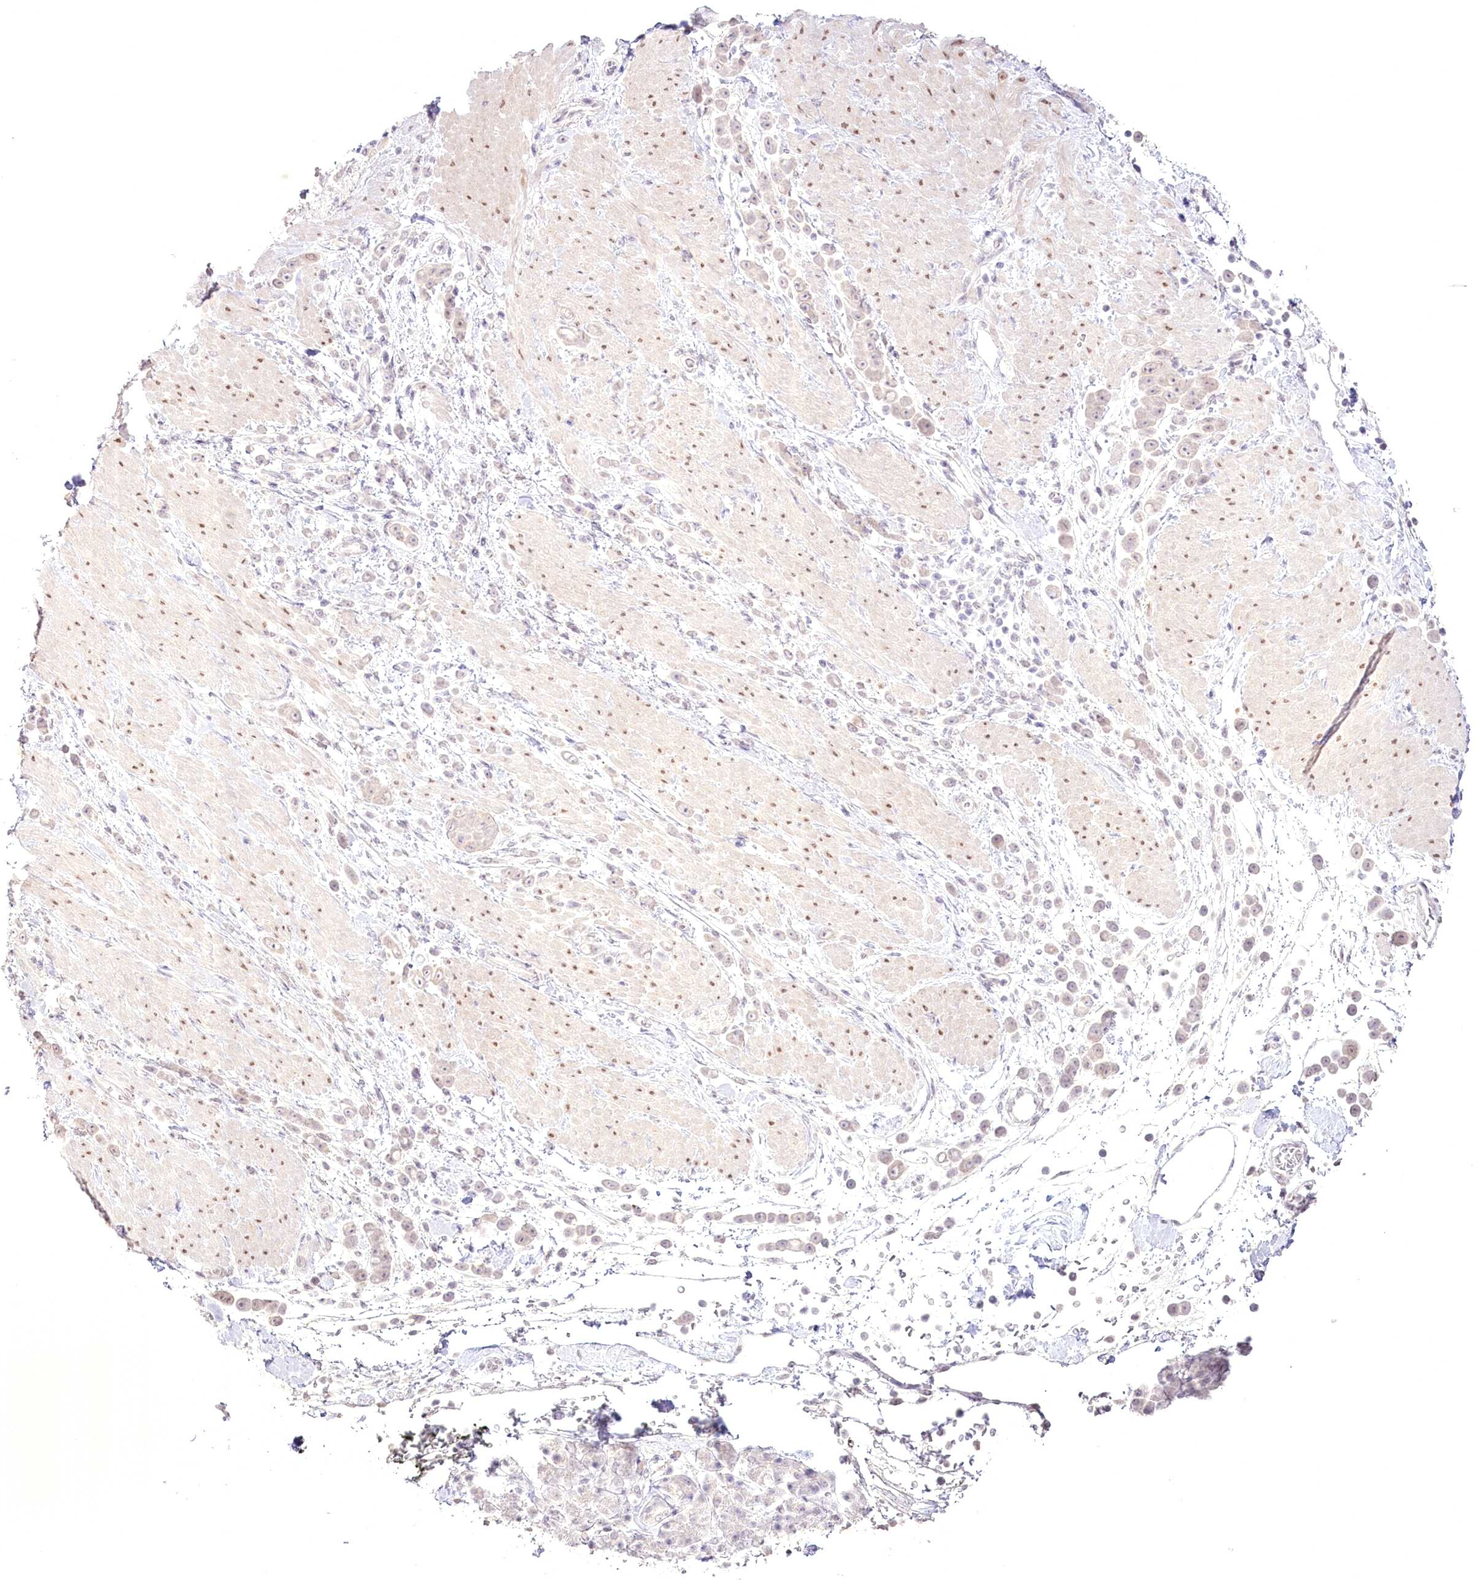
{"staining": {"intensity": "negative", "quantity": "none", "location": "none"}, "tissue": "pancreatic cancer", "cell_type": "Tumor cells", "image_type": "cancer", "snomed": [{"axis": "morphology", "description": "Normal tissue, NOS"}, {"axis": "morphology", "description": "Adenocarcinoma, NOS"}, {"axis": "topography", "description": "Pancreas"}], "caption": "Tumor cells show no significant protein positivity in pancreatic adenocarcinoma.", "gene": "SLC39A10", "patient": {"sex": "female", "age": 64}}